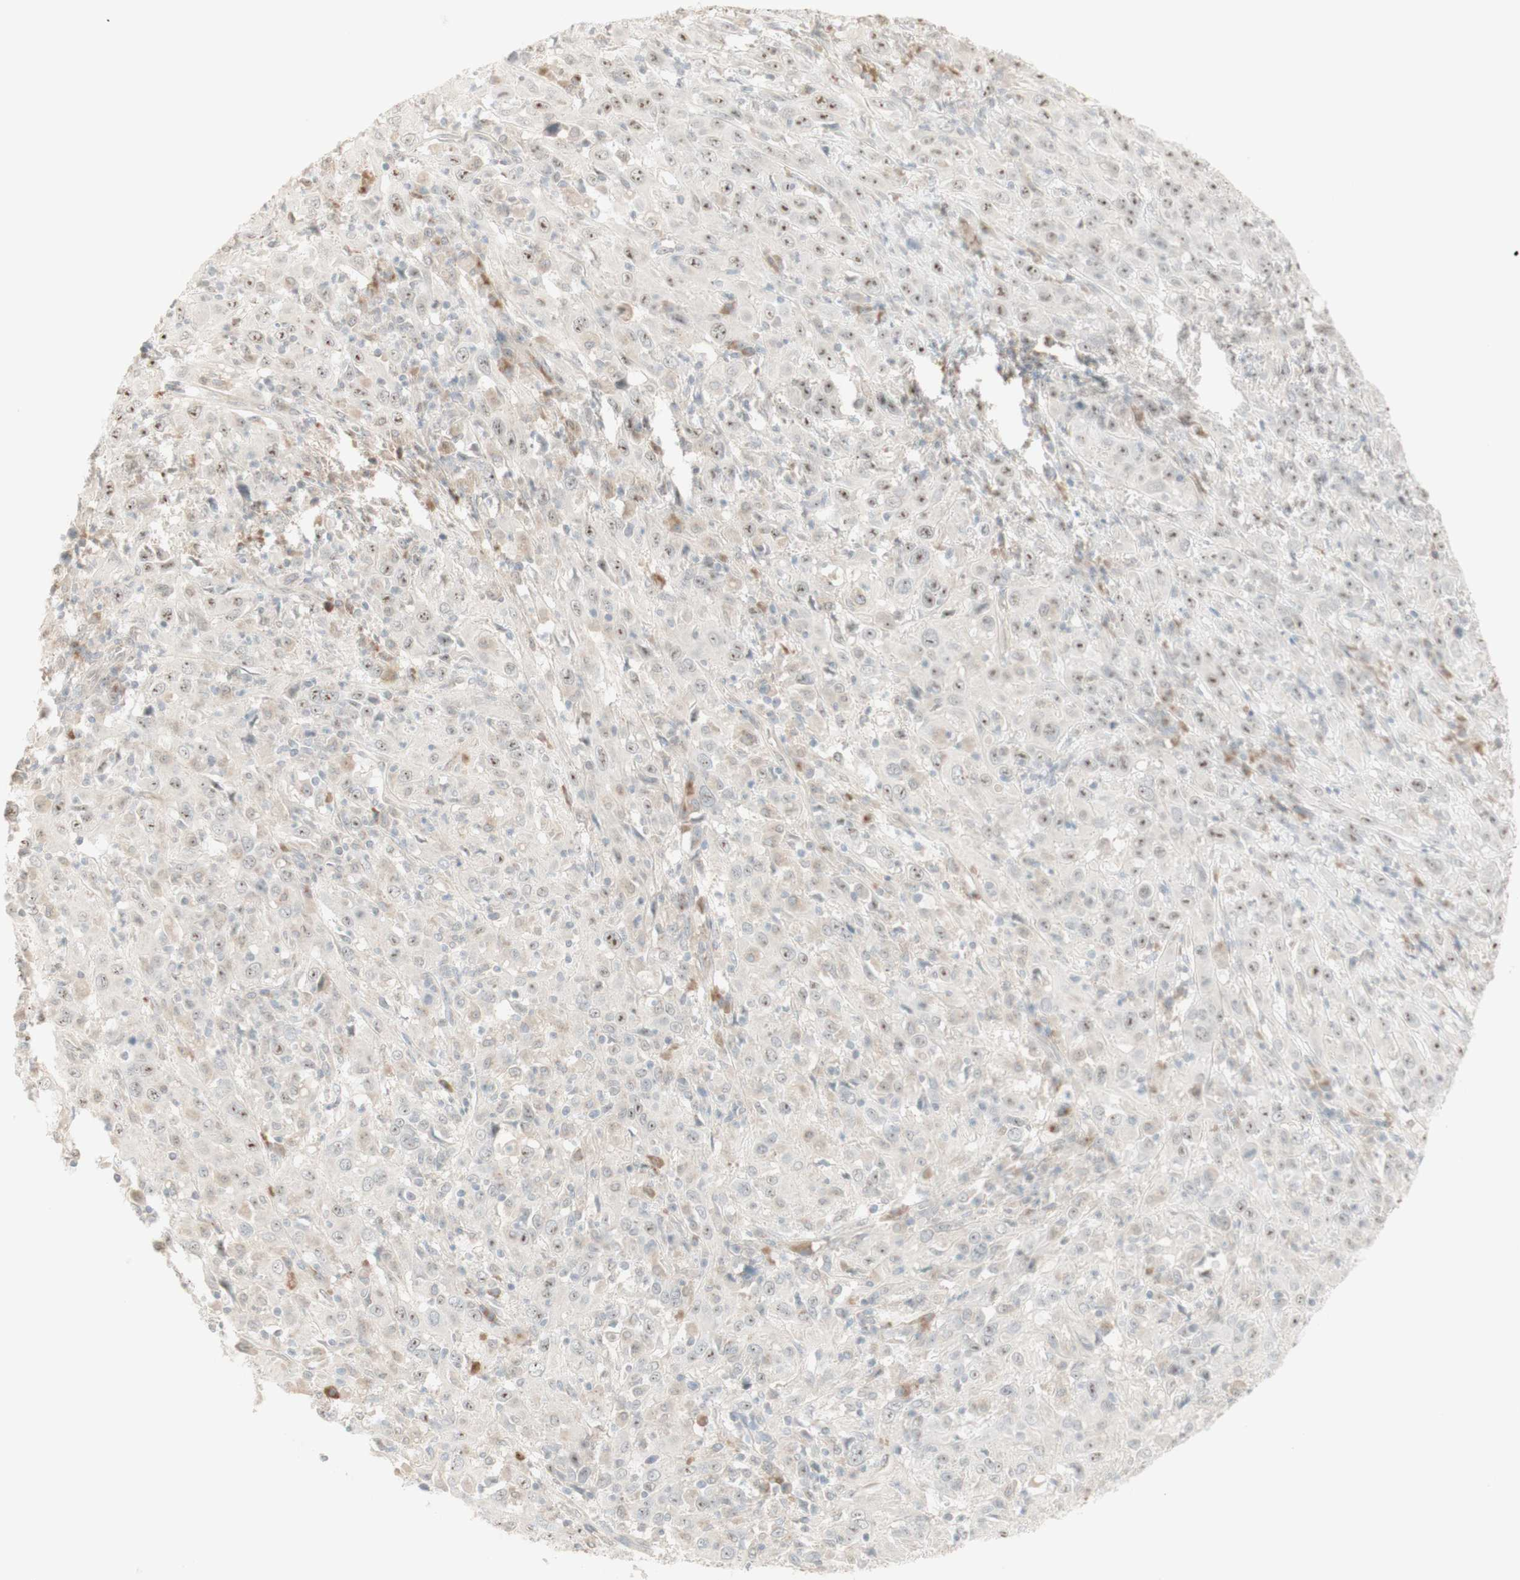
{"staining": {"intensity": "weak", "quantity": ">75%", "location": "nuclear"}, "tissue": "cervical cancer", "cell_type": "Tumor cells", "image_type": "cancer", "snomed": [{"axis": "morphology", "description": "Squamous cell carcinoma, NOS"}, {"axis": "topography", "description": "Cervix"}], "caption": "Cervical cancer tissue exhibits weak nuclear staining in approximately >75% of tumor cells, visualized by immunohistochemistry. Immunohistochemistry stains the protein of interest in brown and the nuclei are stained blue.", "gene": "PLCD4", "patient": {"sex": "female", "age": 46}}